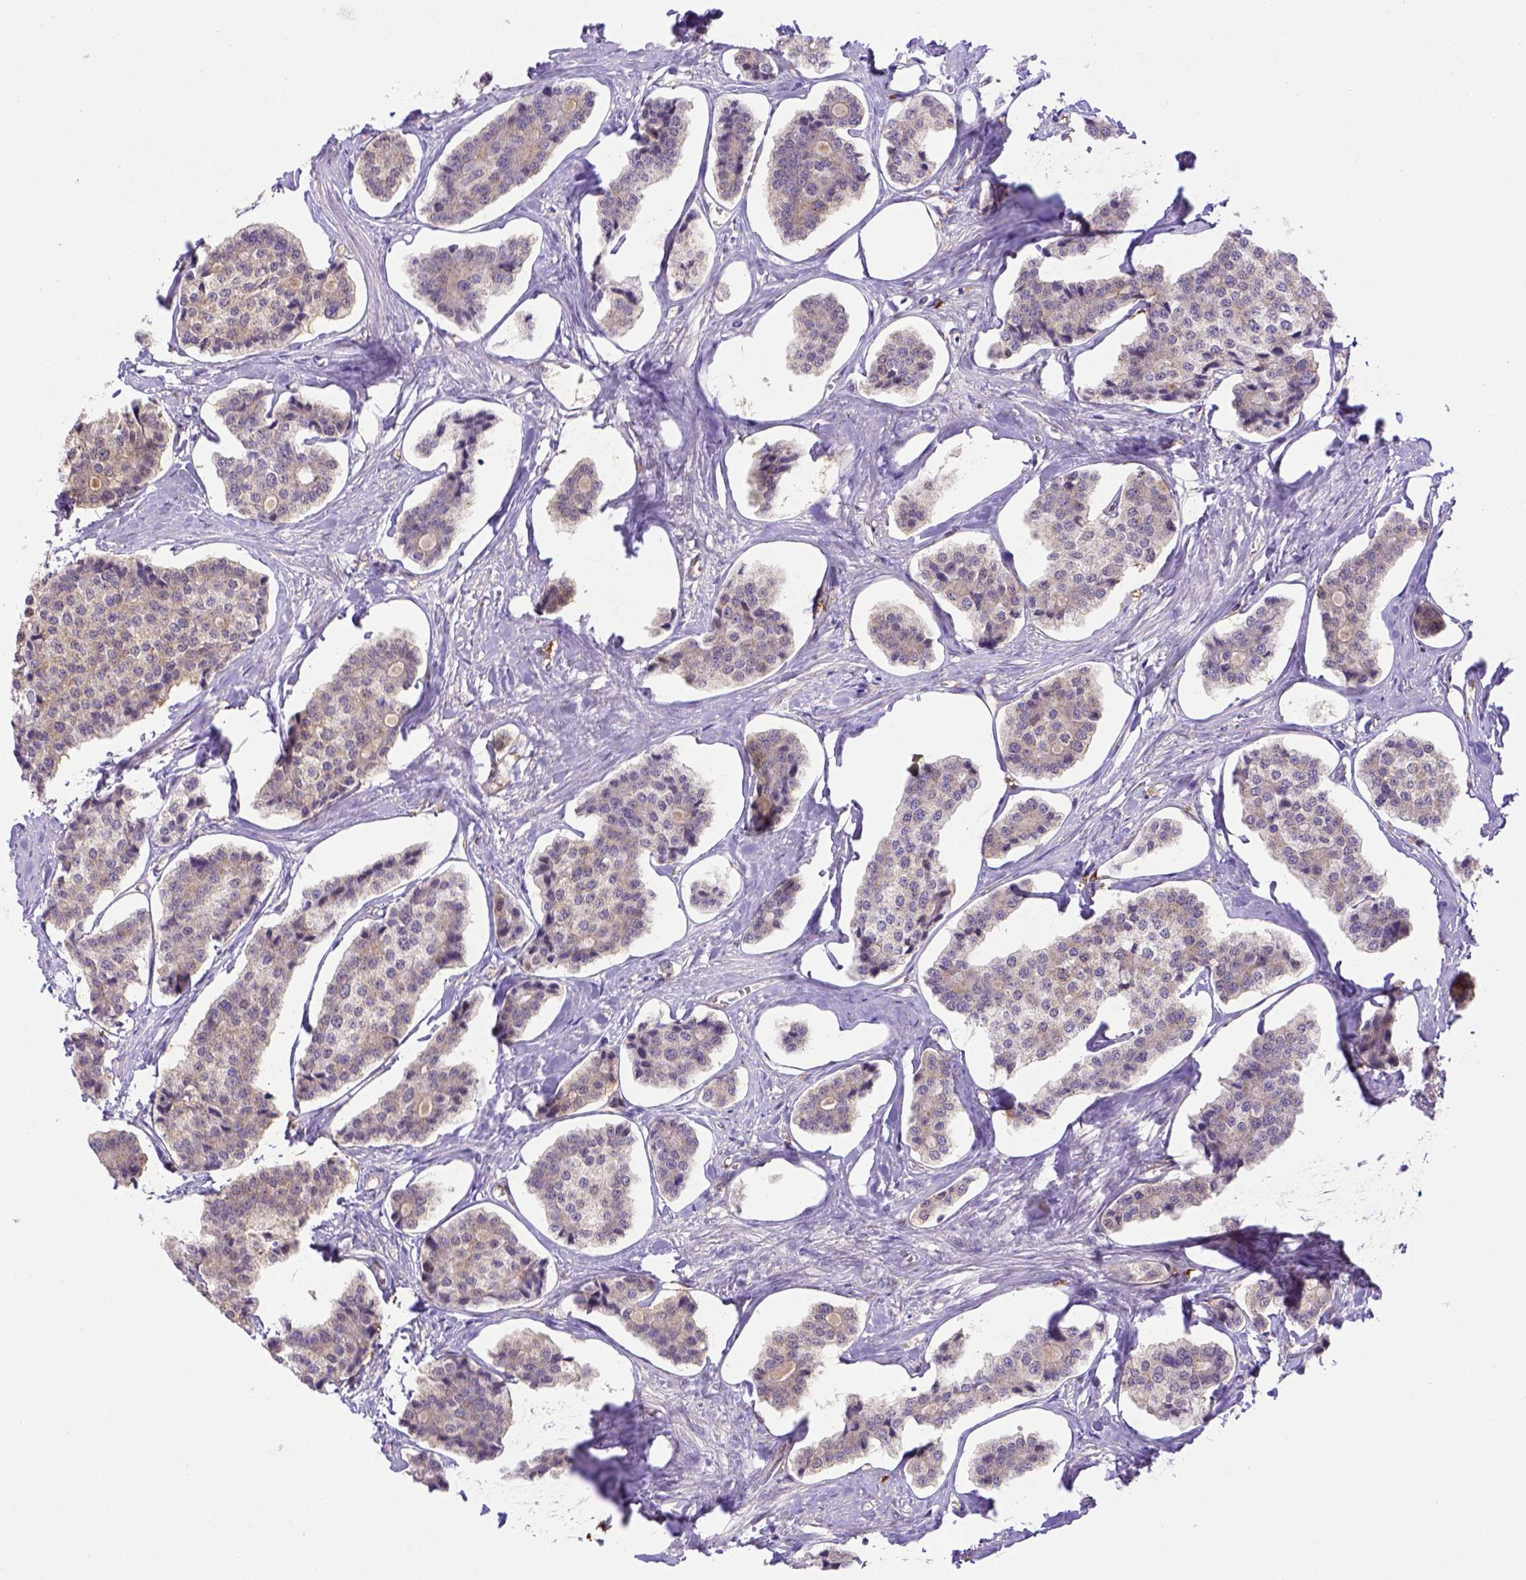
{"staining": {"intensity": "weak", "quantity": "25%-75%", "location": "cytoplasmic/membranous"}, "tissue": "carcinoid", "cell_type": "Tumor cells", "image_type": "cancer", "snomed": [{"axis": "morphology", "description": "Carcinoid, malignant, NOS"}, {"axis": "topography", "description": "Small intestine"}], "caption": "The immunohistochemical stain highlights weak cytoplasmic/membranous expression in tumor cells of carcinoid (malignant) tissue.", "gene": "BTN1A1", "patient": {"sex": "female", "age": 65}}